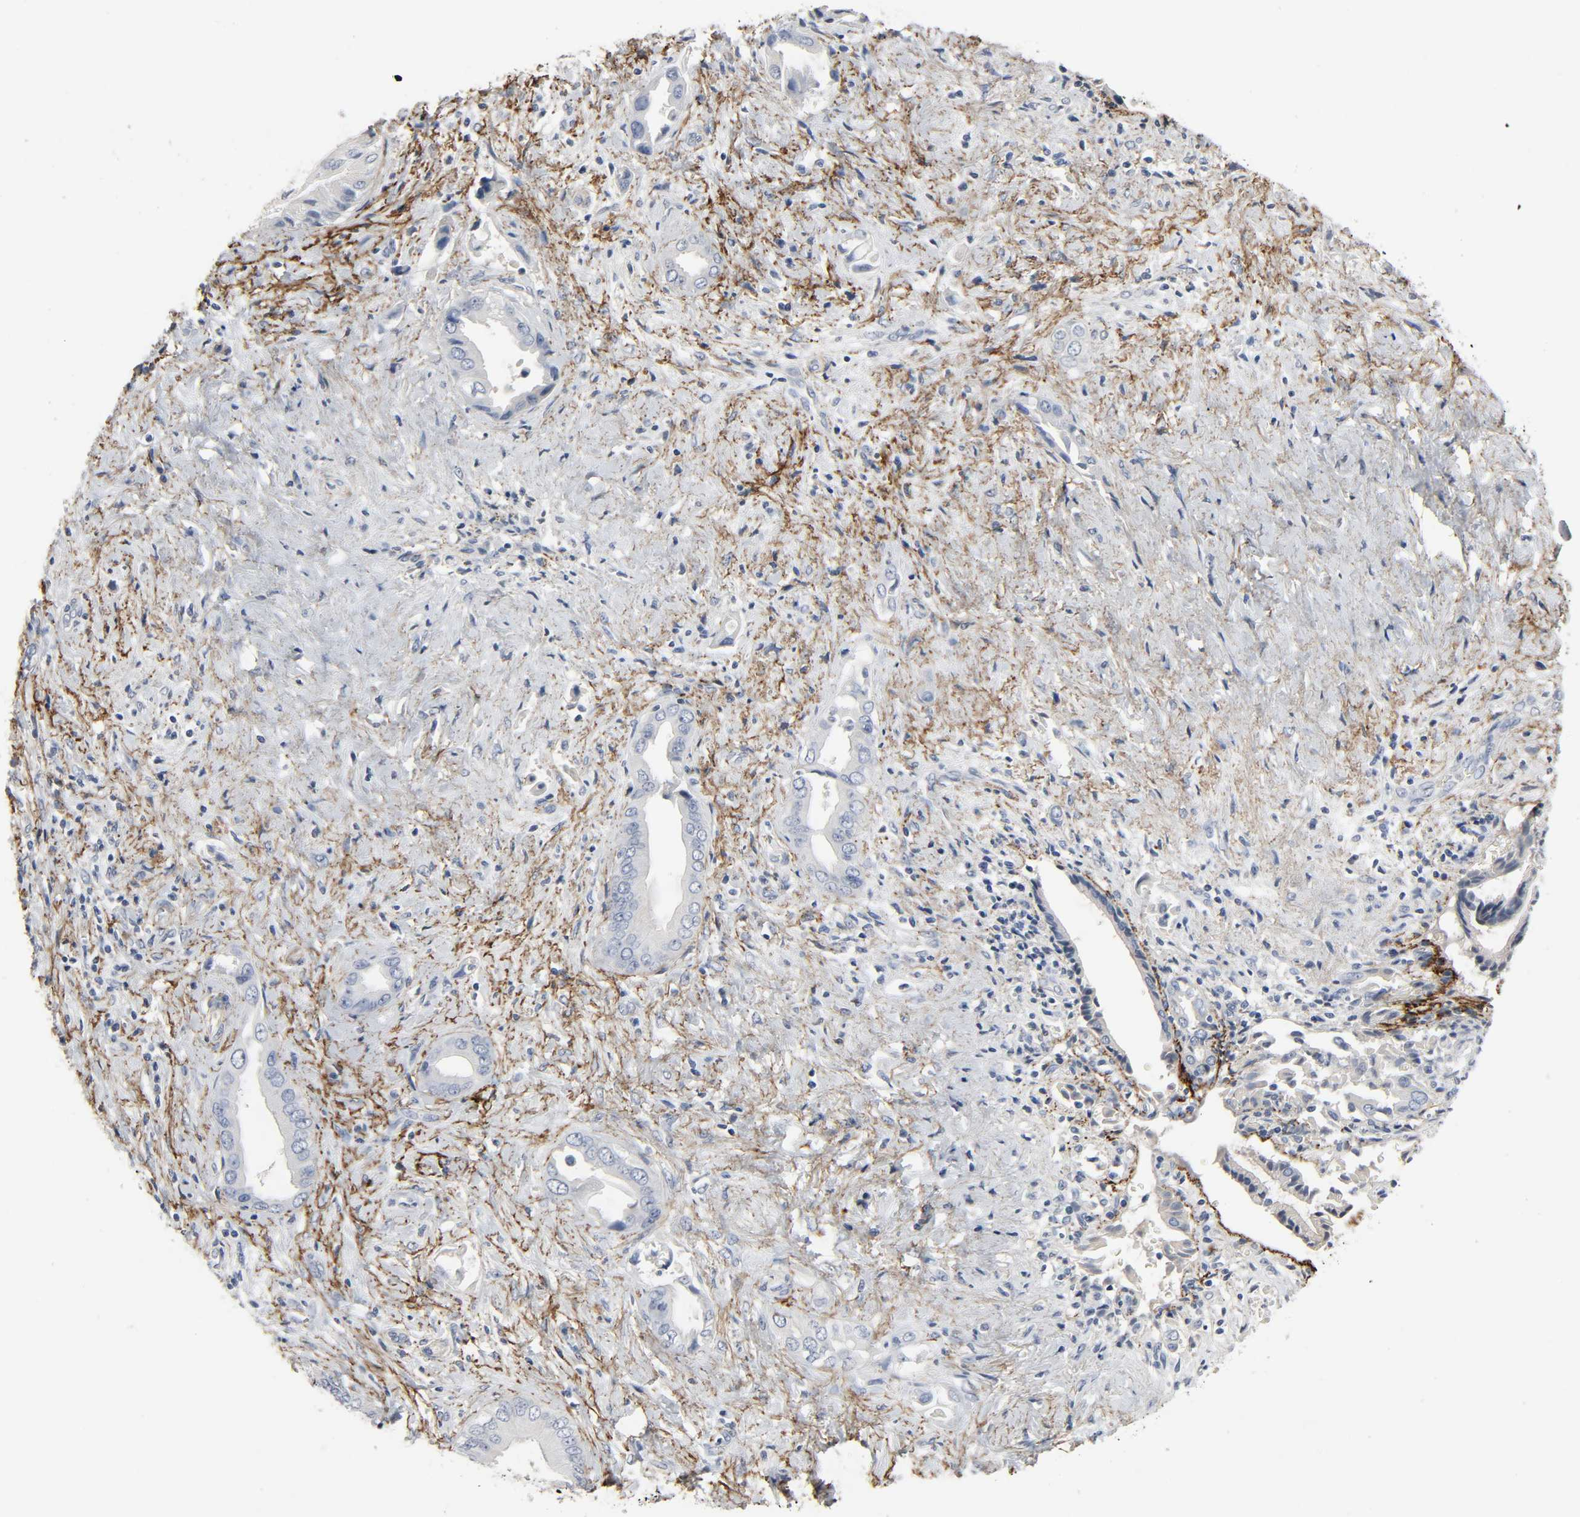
{"staining": {"intensity": "negative", "quantity": "none", "location": "none"}, "tissue": "liver cancer", "cell_type": "Tumor cells", "image_type": "cancer", "snomed": [{"axis": "morphology", "description": "Cholangiocarcinoma"}, {"axis": "topography", "description": "Liver"}], "caption": "A histopathology image of human liver cancer (cholangiocarcinoma) is negative for staining in tumor cells.", "gene": "FBLN5", "patient": {"sex": "male", "age": 58}}